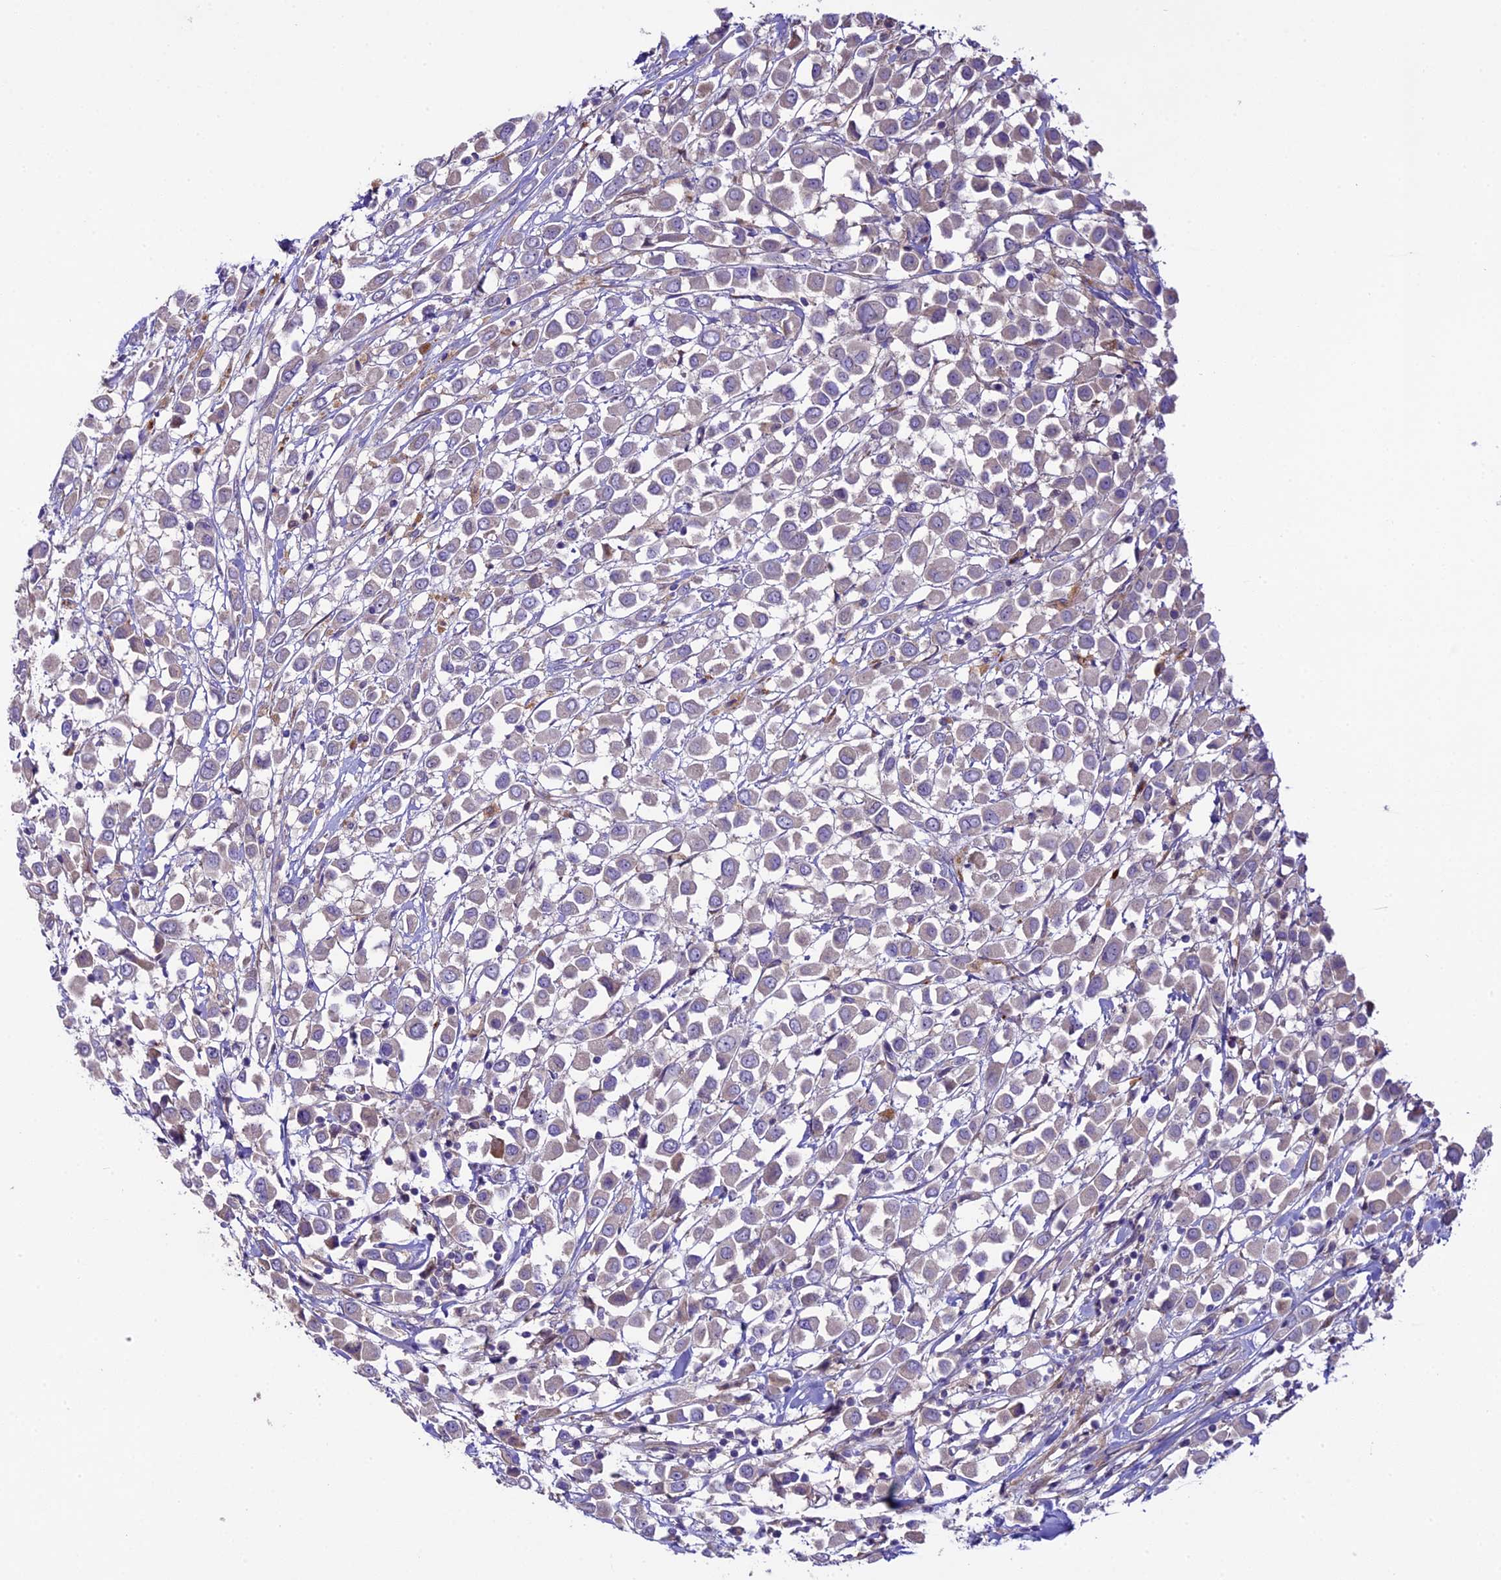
{"staining": {"intensity": "weak", "quantity": "<25%", "location": "cytoplasmic/membranous"}, "tissue": "breast cancer", "cell_type": "Tumor cells", "image_type": "cancer", "snomed": [{"axis": "morphology", "description": "Duct carcinoma"}, {"axis": "topography", "description": "Breast"}], "caption": "High magnification brightfield microscopy of breast infiltrating ductal carcinoma stained with DAB (3,3'-diaminobenzidine) (brown) and counterstained with hematoxylin (blue): tumor cells show no significant staining.", "gene": "SPIRE1", "patient": {"sex": "female", "age": 61}}